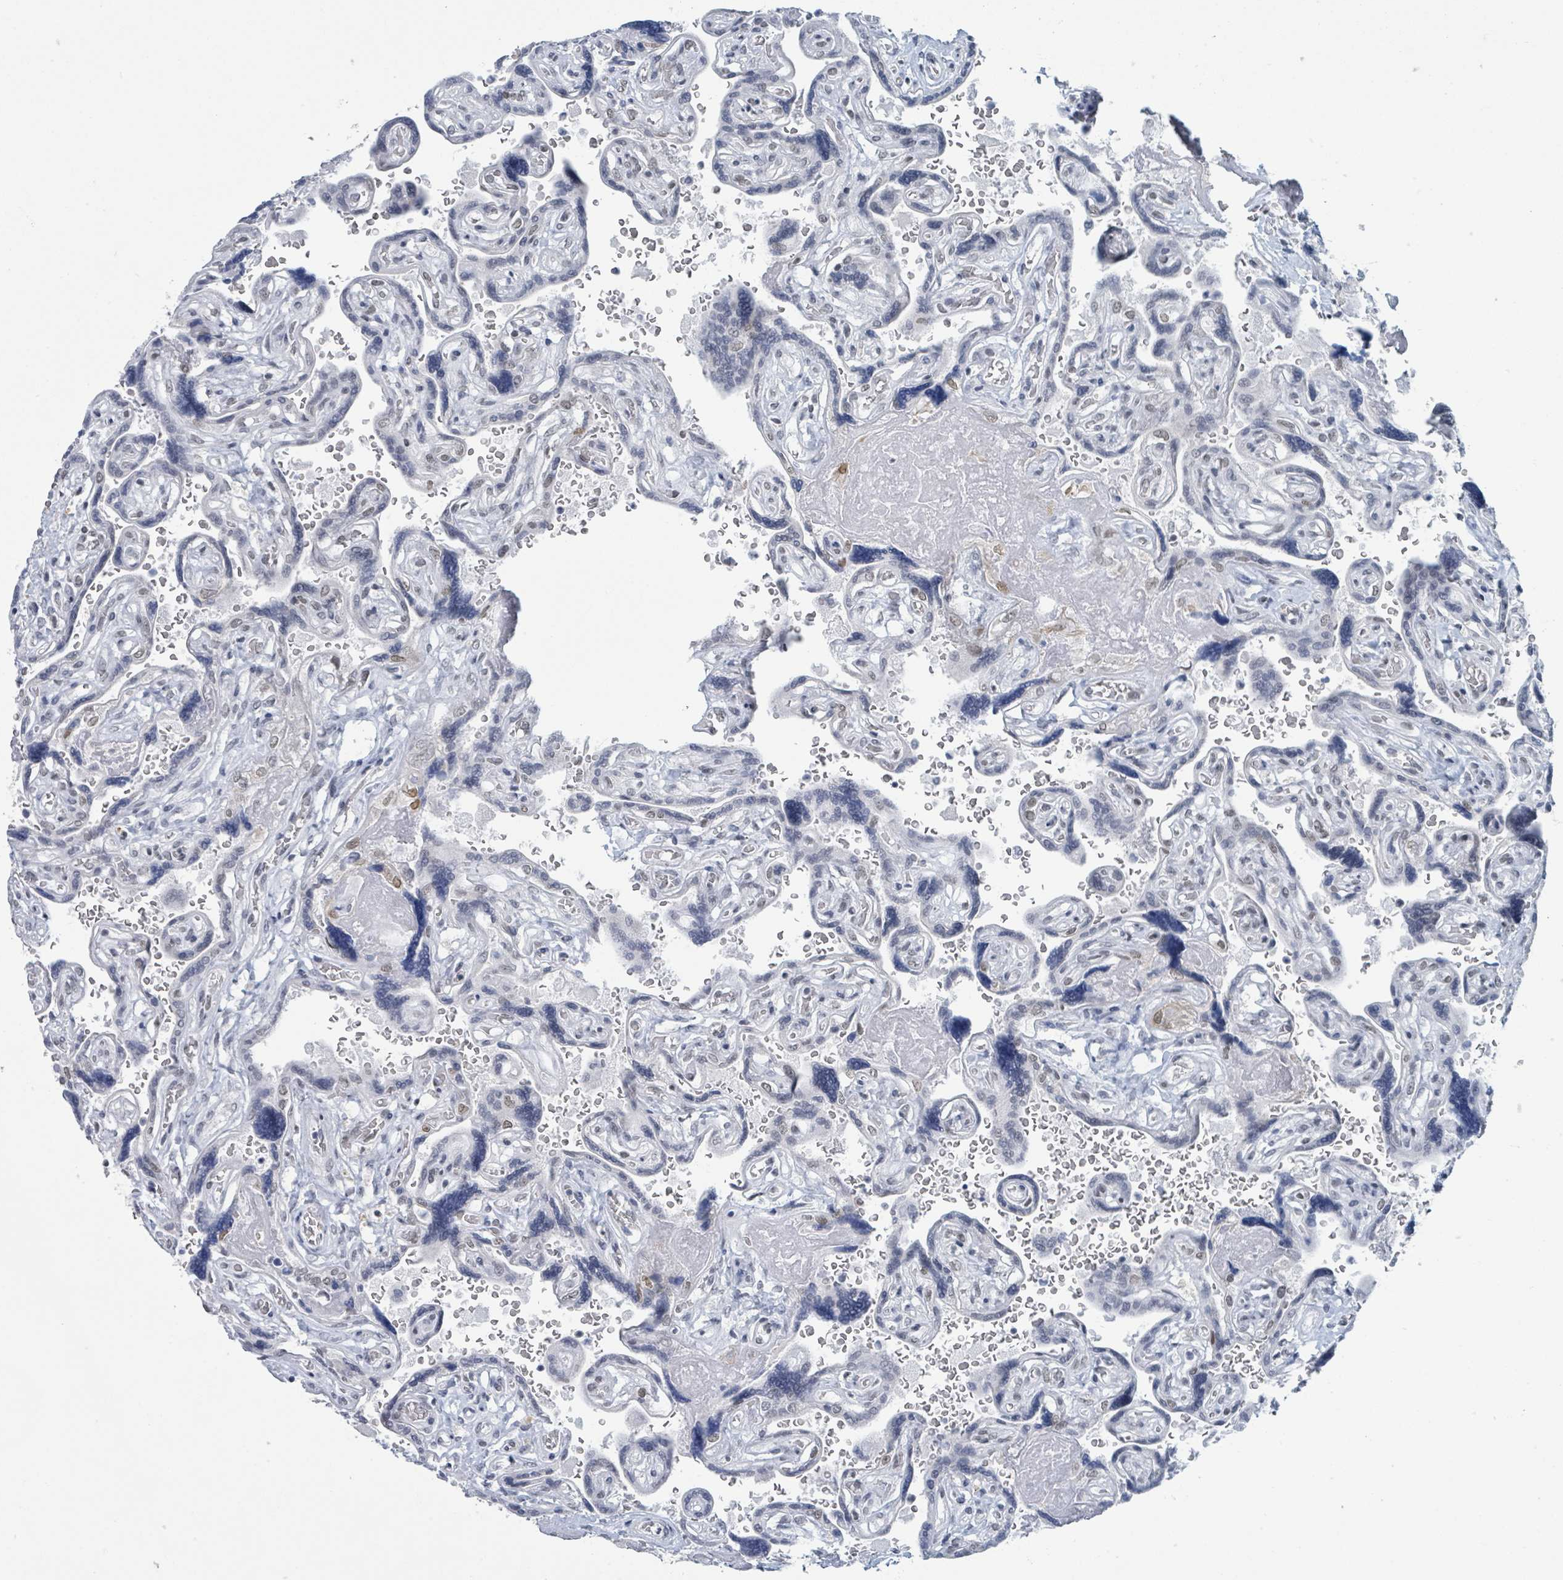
{"staining": {"intensity": "moderate", "quantity": "<25%", "location": "nuclear"}, "tissue": "placenta", "cell_type": "Trophoblastic cells", "image_type": "normal", "snomed": [{"axis": "morphology", "description": "Normal tissue, NOS"}, {"axis": "topography", "description": "Placenta"}], "caption": "Human placenta stained with a brown dye displays moderate nuclear positive expression in approximately <25% of trophoblastic cells.", "gene": "EHMT2", "patient": {"sex": "female", "age": 32}}